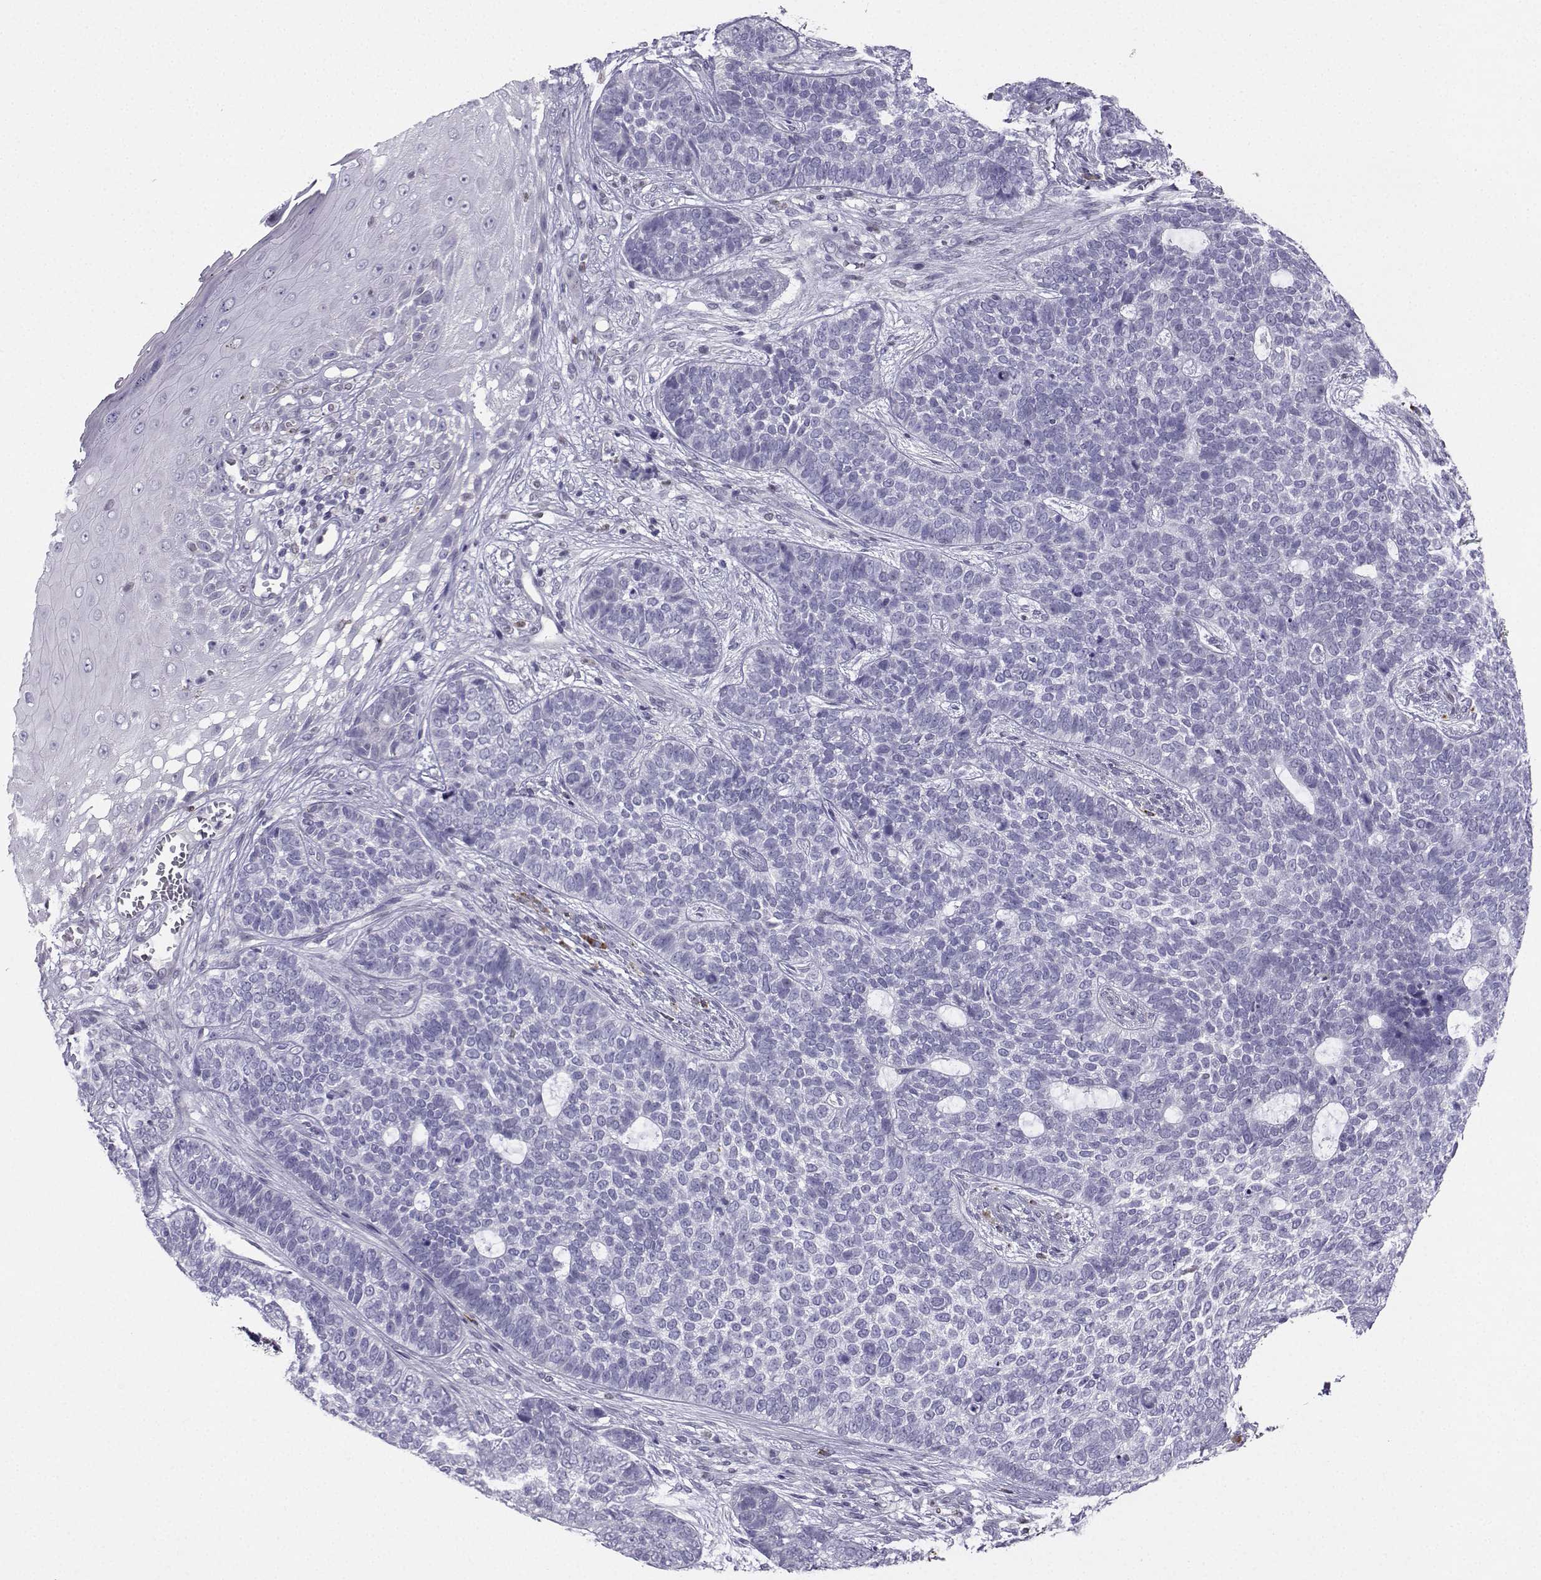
{"staining": {"intensity": "negative", "quantity": "none", "location": "none"}, "tissue": "skin cancer", "cell_type": "Tumor cells", "image_type": "cancer", "snomed": [{"axis": "morphology", "description": "Basal cell carcinoma"}, {"axis": "topography", "description": "Skin"}], "caption": "Skin cancer (basal cell carcinoma) was stained to show a protein in brown. There is no significant expression in tumor cells.", "gene": "DCLK3", "patient": {"sex": "female", "age": 69}}